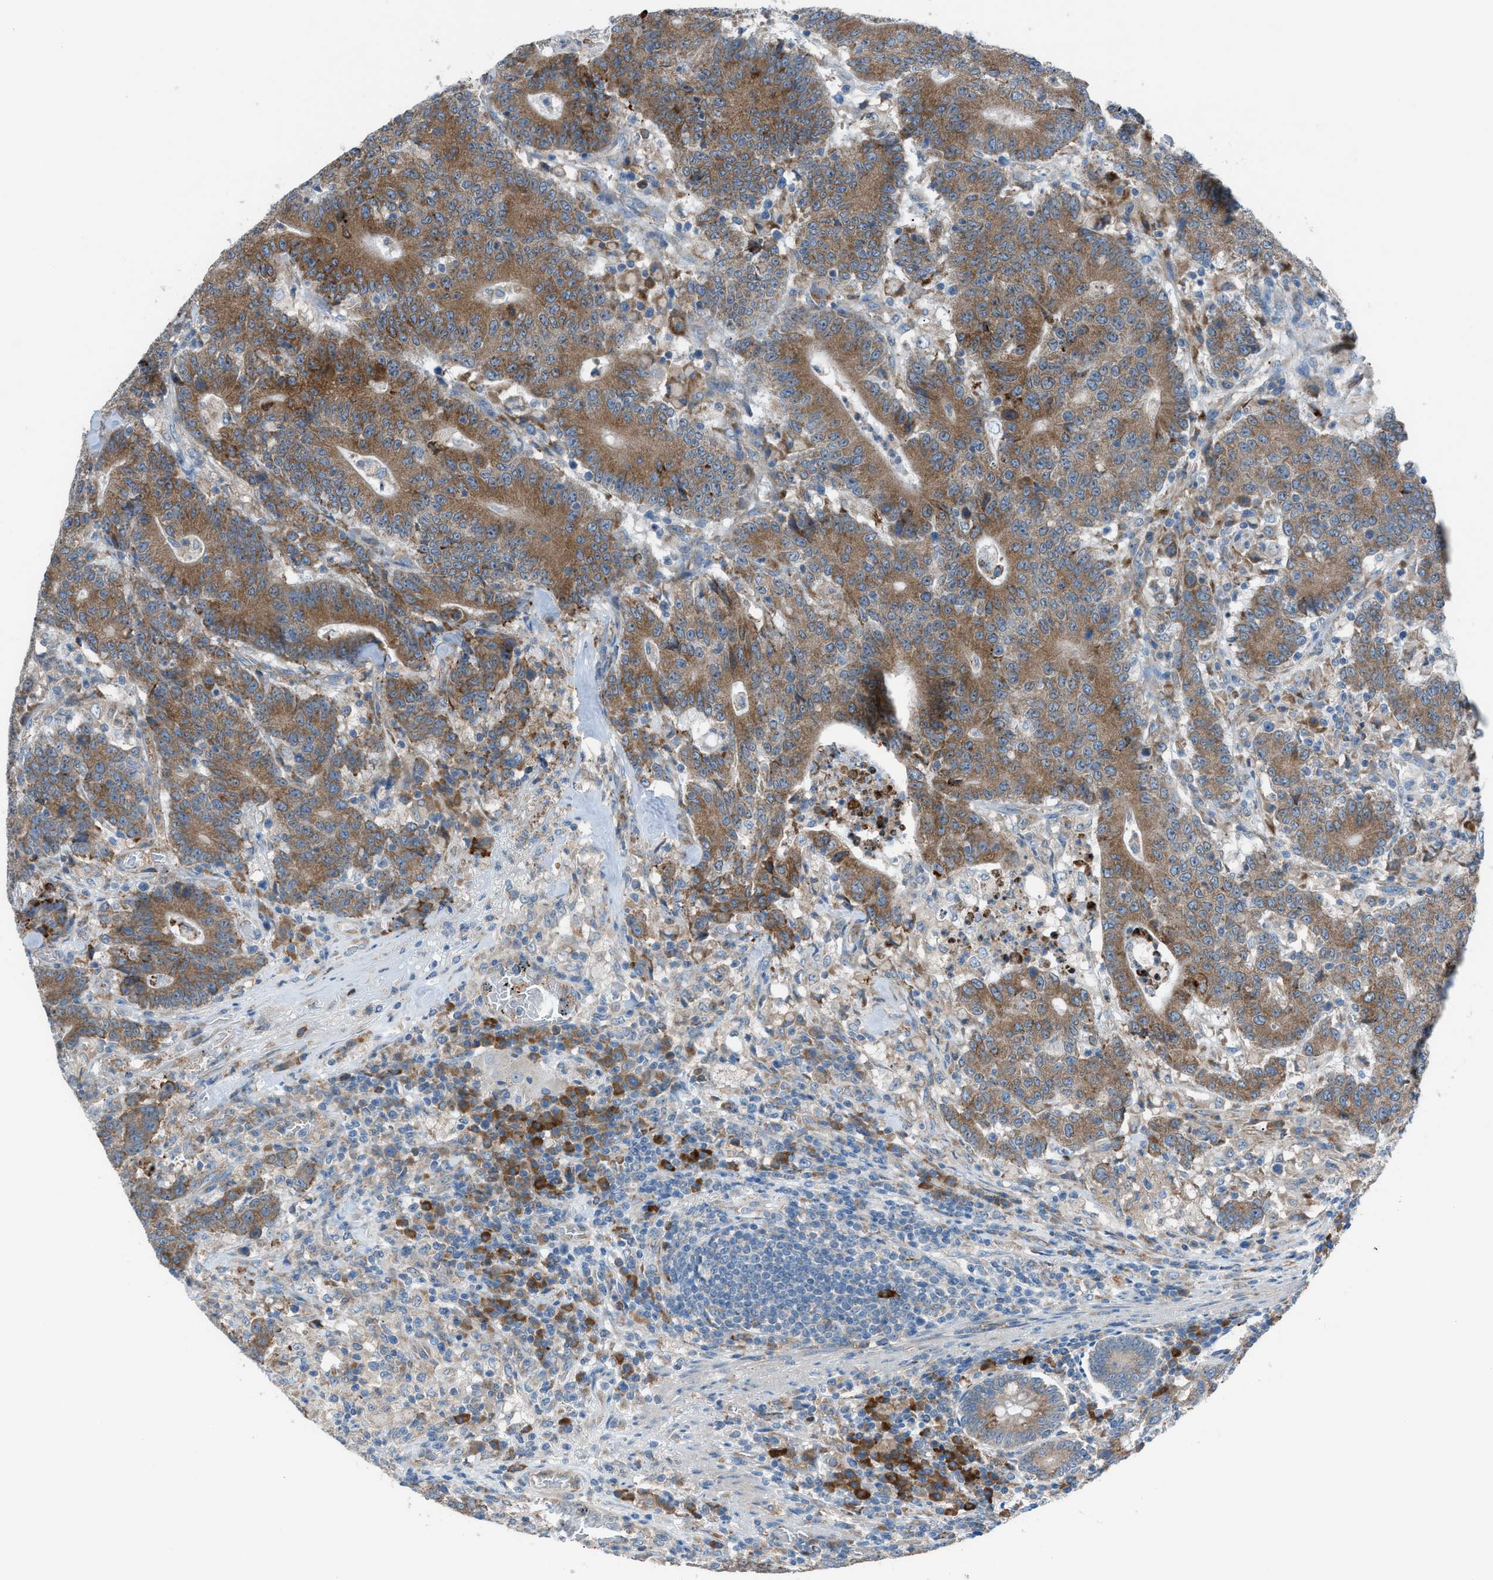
{"staining": {"intensity": "moderate", "quantity": ">75%", "location": "cytoplasmic/membranous"}, "tissue": "colorectal cancer", "cell_type": "Tumor cells", "image_type": "cancer", "snomed": [{"axis": "morphology", "description": "Normal tissue, NOS"}, {"axis": "morphology", "description": "Adenocarcinoma, NOS"}, {"axis": "topography", "description": "Colon"}], "caption": "This micrograph shows immunohistochemistry (IHC) staining of colorectal cancer, with medium moderate cytoplasmic/membranous positivity in about >75% of tumor cells.", "gene": "HEG1", "patient": {"sex": "female", "age": 75}}